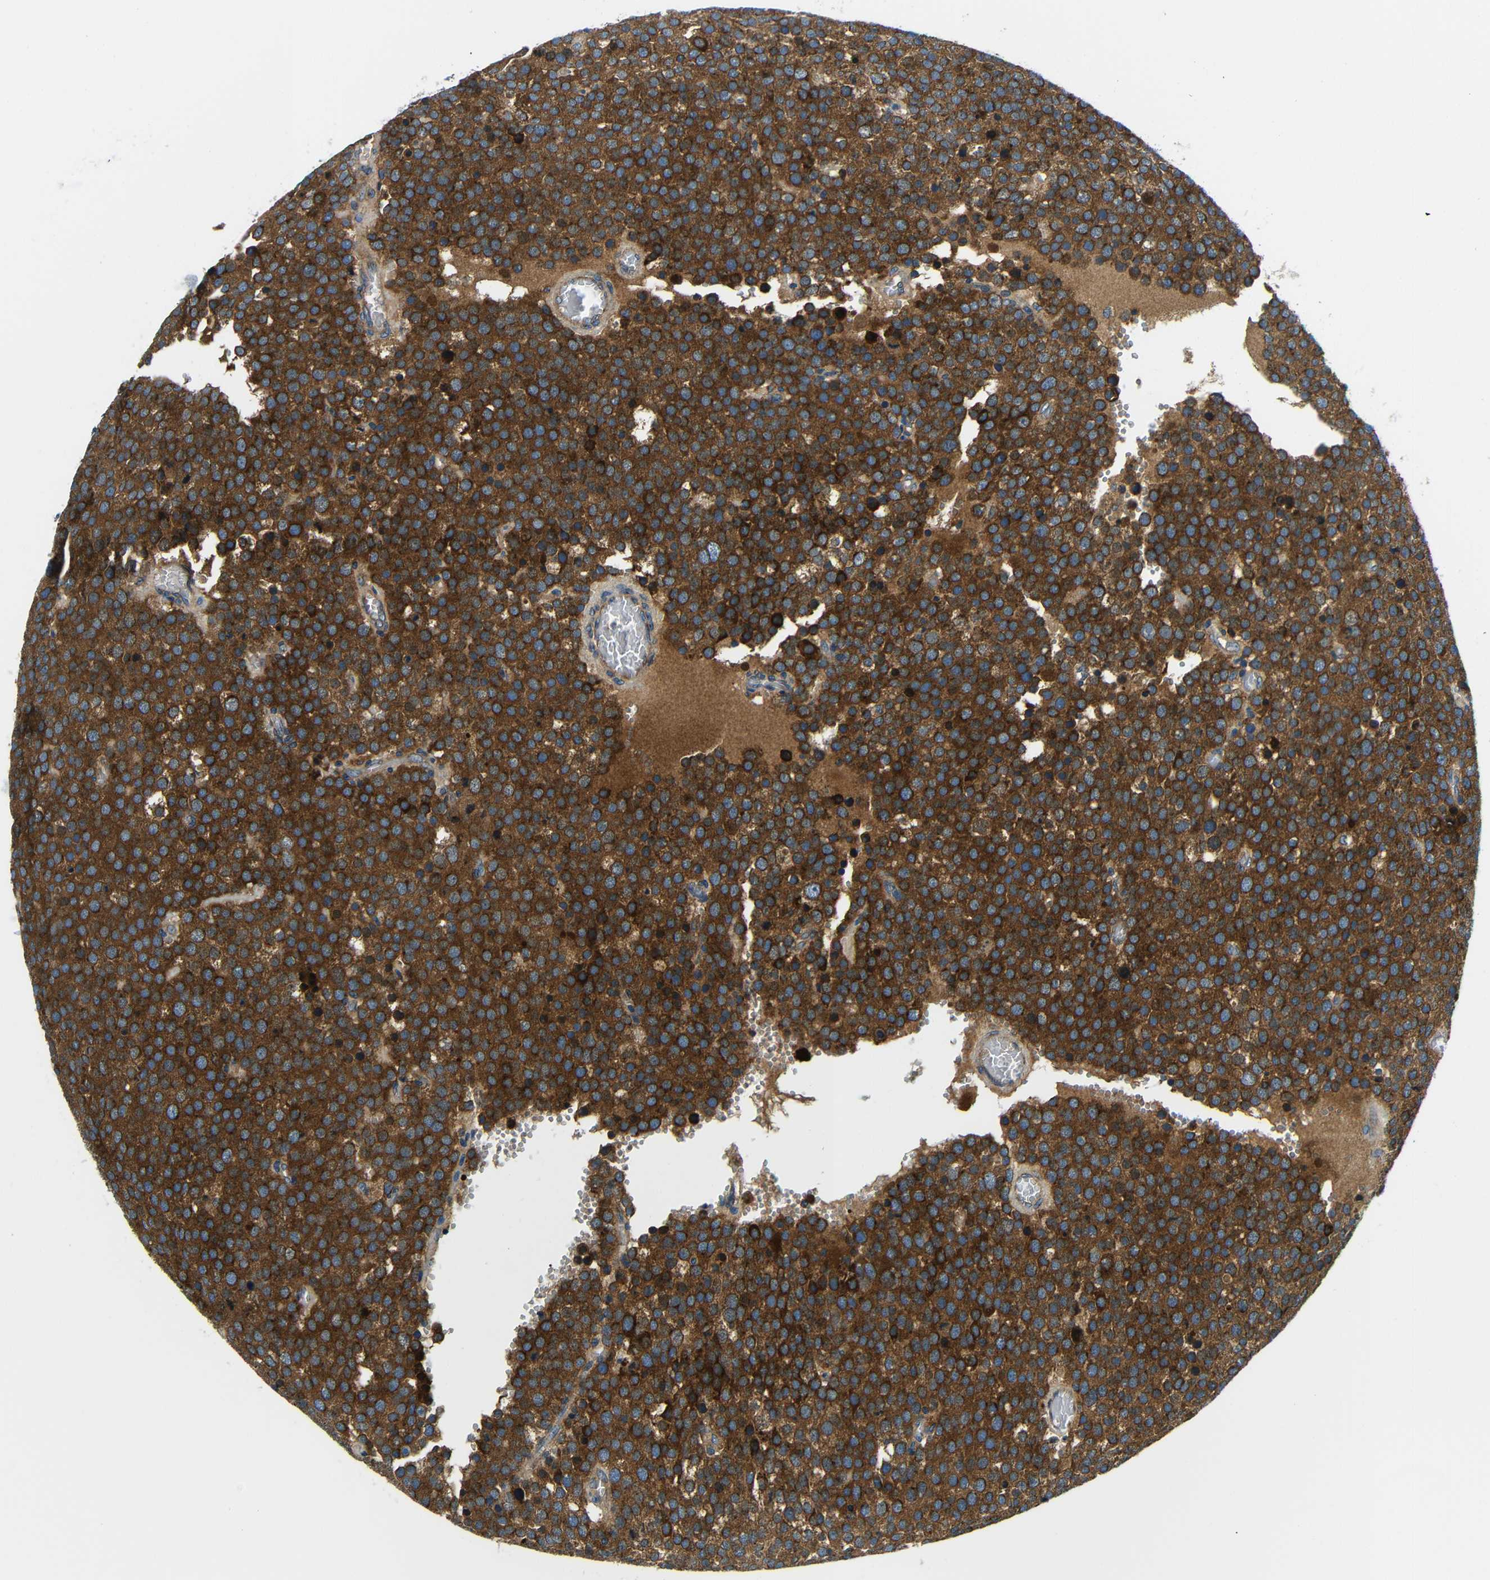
{"staining": {"intensity": "strong", "quantity": ">75%", "location": "cytoplasmic/membranous"}, "tissue": "testis cancer", "cell_type": "Tumor cells", "image_type": "cancer", "snomed": [{"axis": "morphology", "description": "Normal tissue, NOS"}, {"axis": "morphology", "description": "Seminoma, NOS"}, {"axis": "topography", "description": "Testis"}], "caption": "Testis seminoma tissue reveals strong cytoplasmic/membranous expression in approximately >75% of tumor cells", "gene": "USO1", "patient": {"sex": "male", "age": 71}}